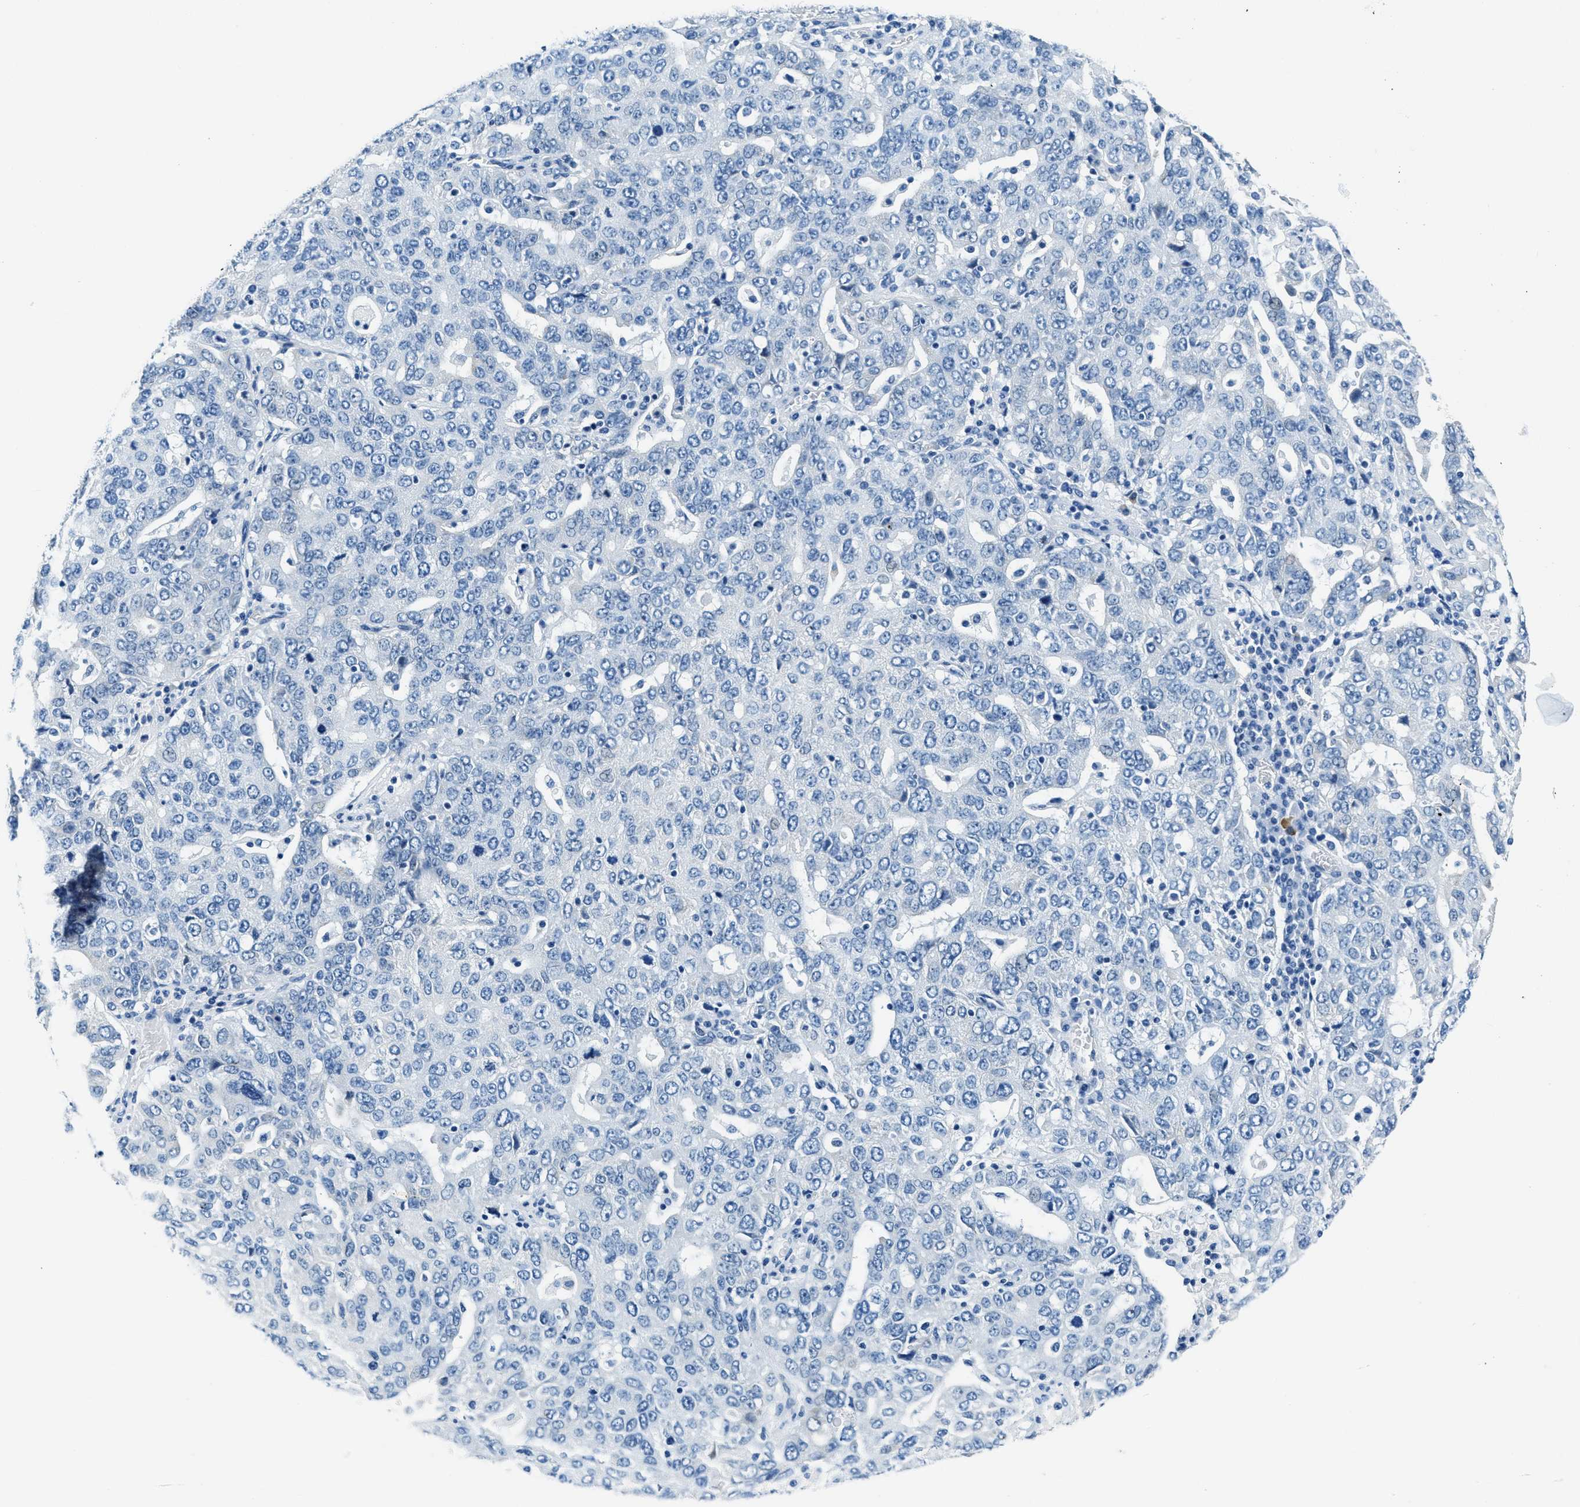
{"staining": {"intensity": "negative", "quantity": "none", "location": "none"}, "tissue": "ovarian cancer", "cell_type": "Tumor cells", "image_type": "cancer", "snomed": [{"axis": "morphology", "description": "Carcinoma, endometroid"}, {"axis": "topography", "description": "Ovary"}], "caption": "This is an immunohistochemistry histopathology image of endometroid carcinoma (ovarian). There is no staining in tumor cells.", "gene": "UBAC2", "patient": {"sex": "female", "age": 62}}